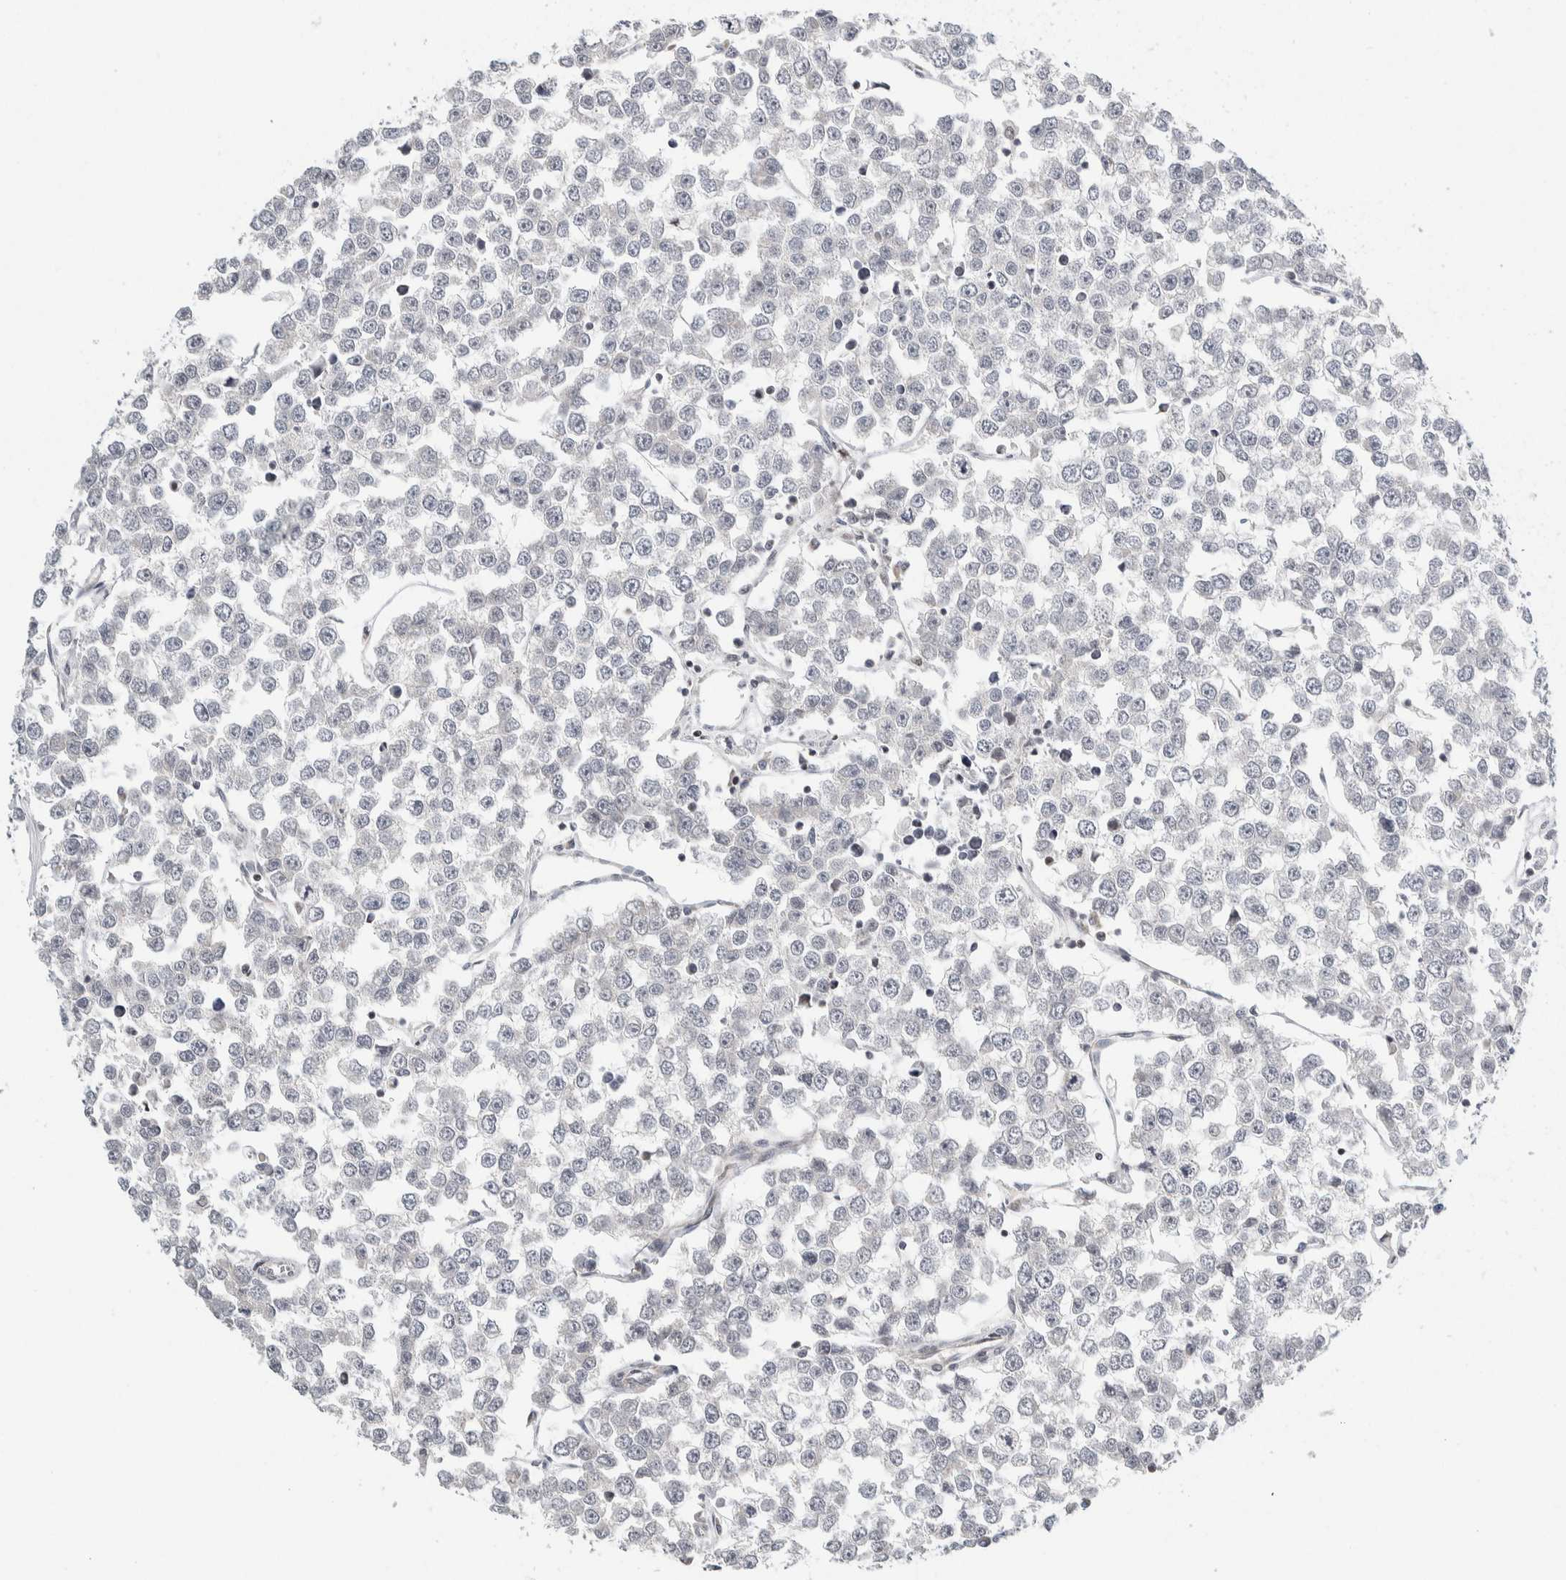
{"staining": {"intensity": "negative", "quantity": "none", "location": "none"}, "tissue": "testis cancer", "cell_type": "Tumor cells", "image_type": "cancer", "snomed": [{"axis": "morphology", "description": "Seminoma, NOS"}, {"axis": "morphology", "description": "Carcinoma, Embryonal, NOS"}, {"axis": "topography", "description": "Testis"}], "caption": "A photomicrograph of human testis seminoma is negative for staining in tumor cells.", "gene": "NEUROD1", "patient": {"sex": "male", "age": 52}}